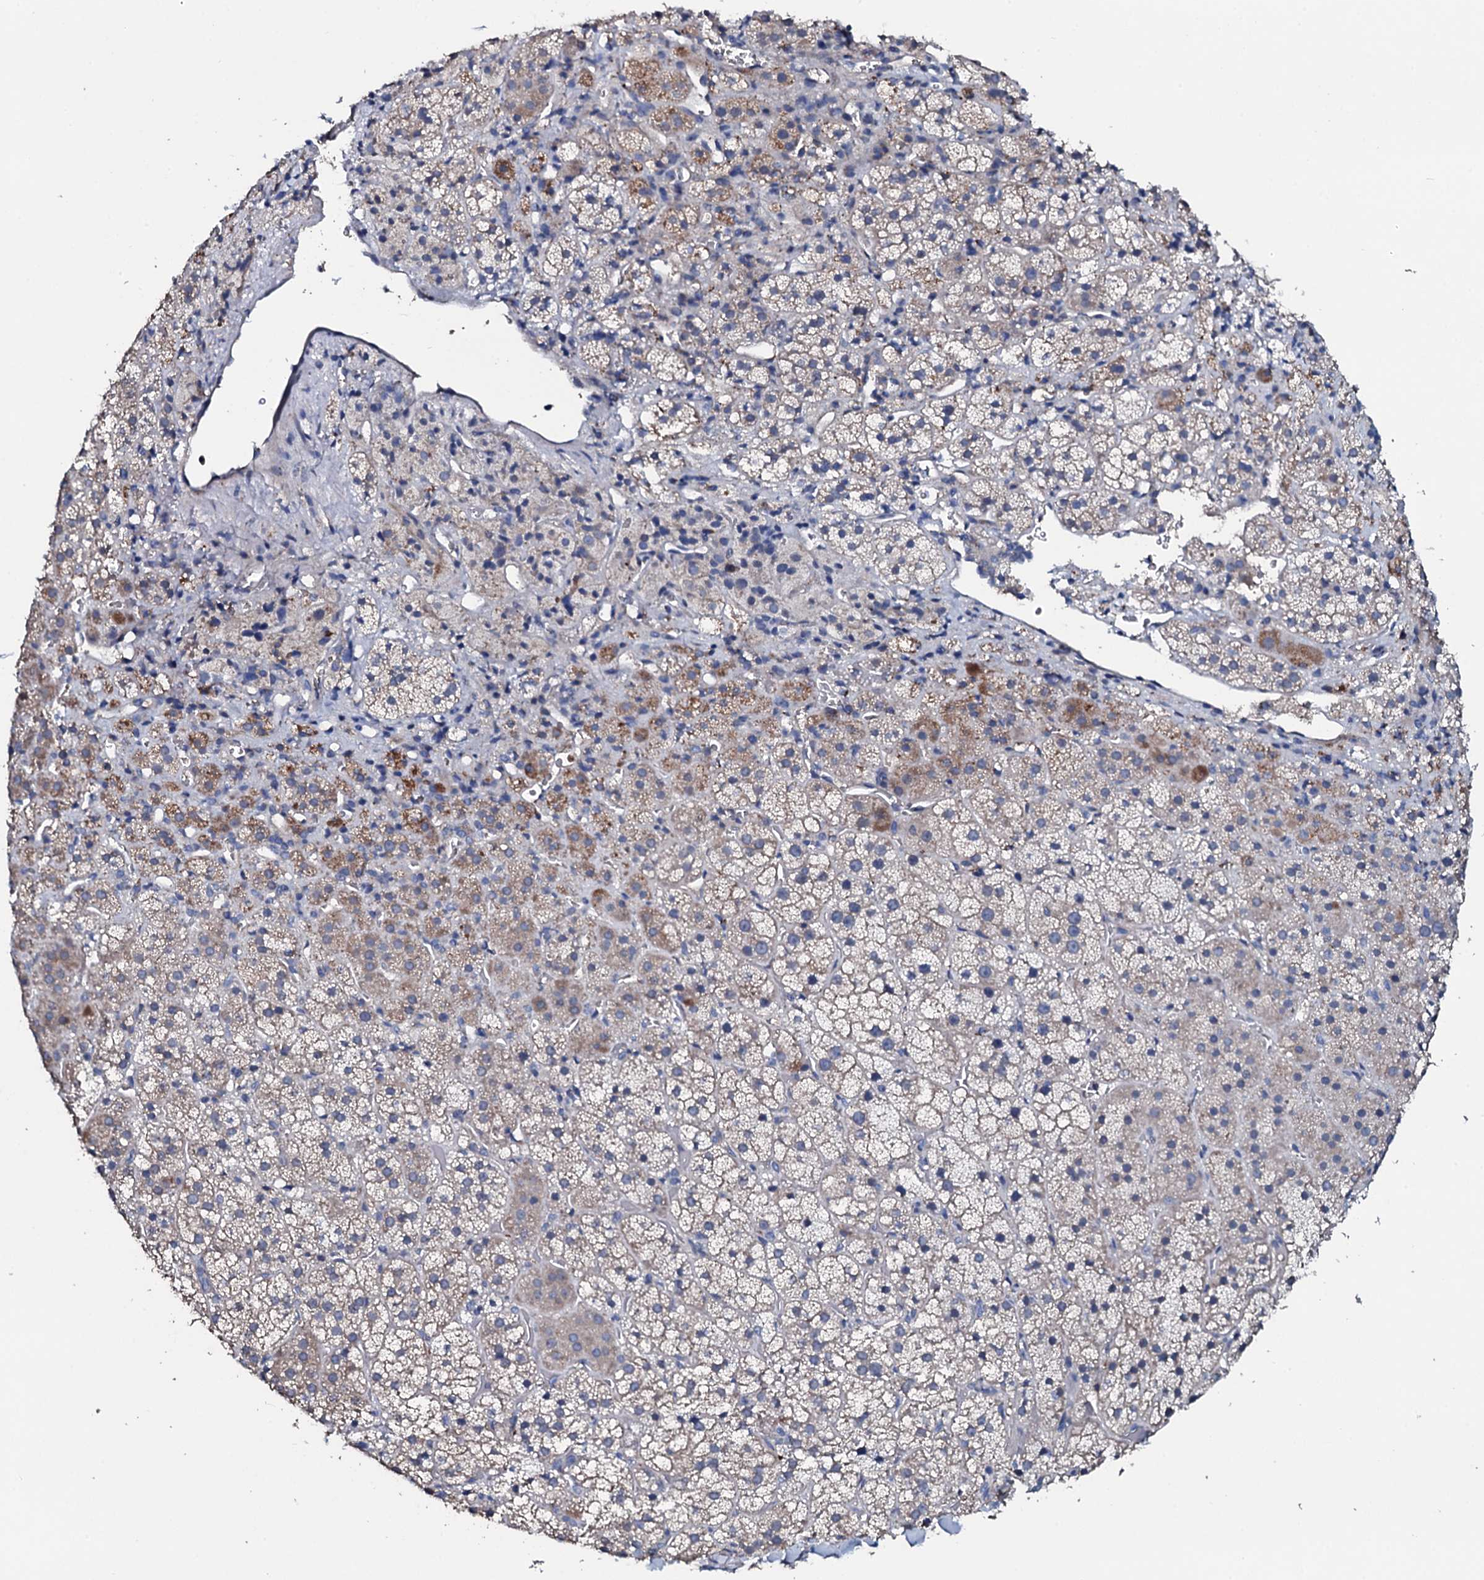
{"staining": {"intensity": "weak", "quantity": "<25%", "location": "cytoplasmic/membranous"}, "tissue": "adrenal gland", "cell_type": "Glandular cells", "image_type": "normal", "snomed": [{"axis": "morphology", "description": "Normal tissue, NOS"}, {"axis": "topography", "description": "Adrenal gland"}], "caption": "This micrograph is of benign adrenal gland stained with IHC to label a protein in brown with the nuclei are counter-stained blue. There is no staining in glandular cells. (DAB (3,3'-diaminobenzidine) IHC, high magnification).", "gene": "IL12B", "patient": {"sex": "female", "age": 44}}